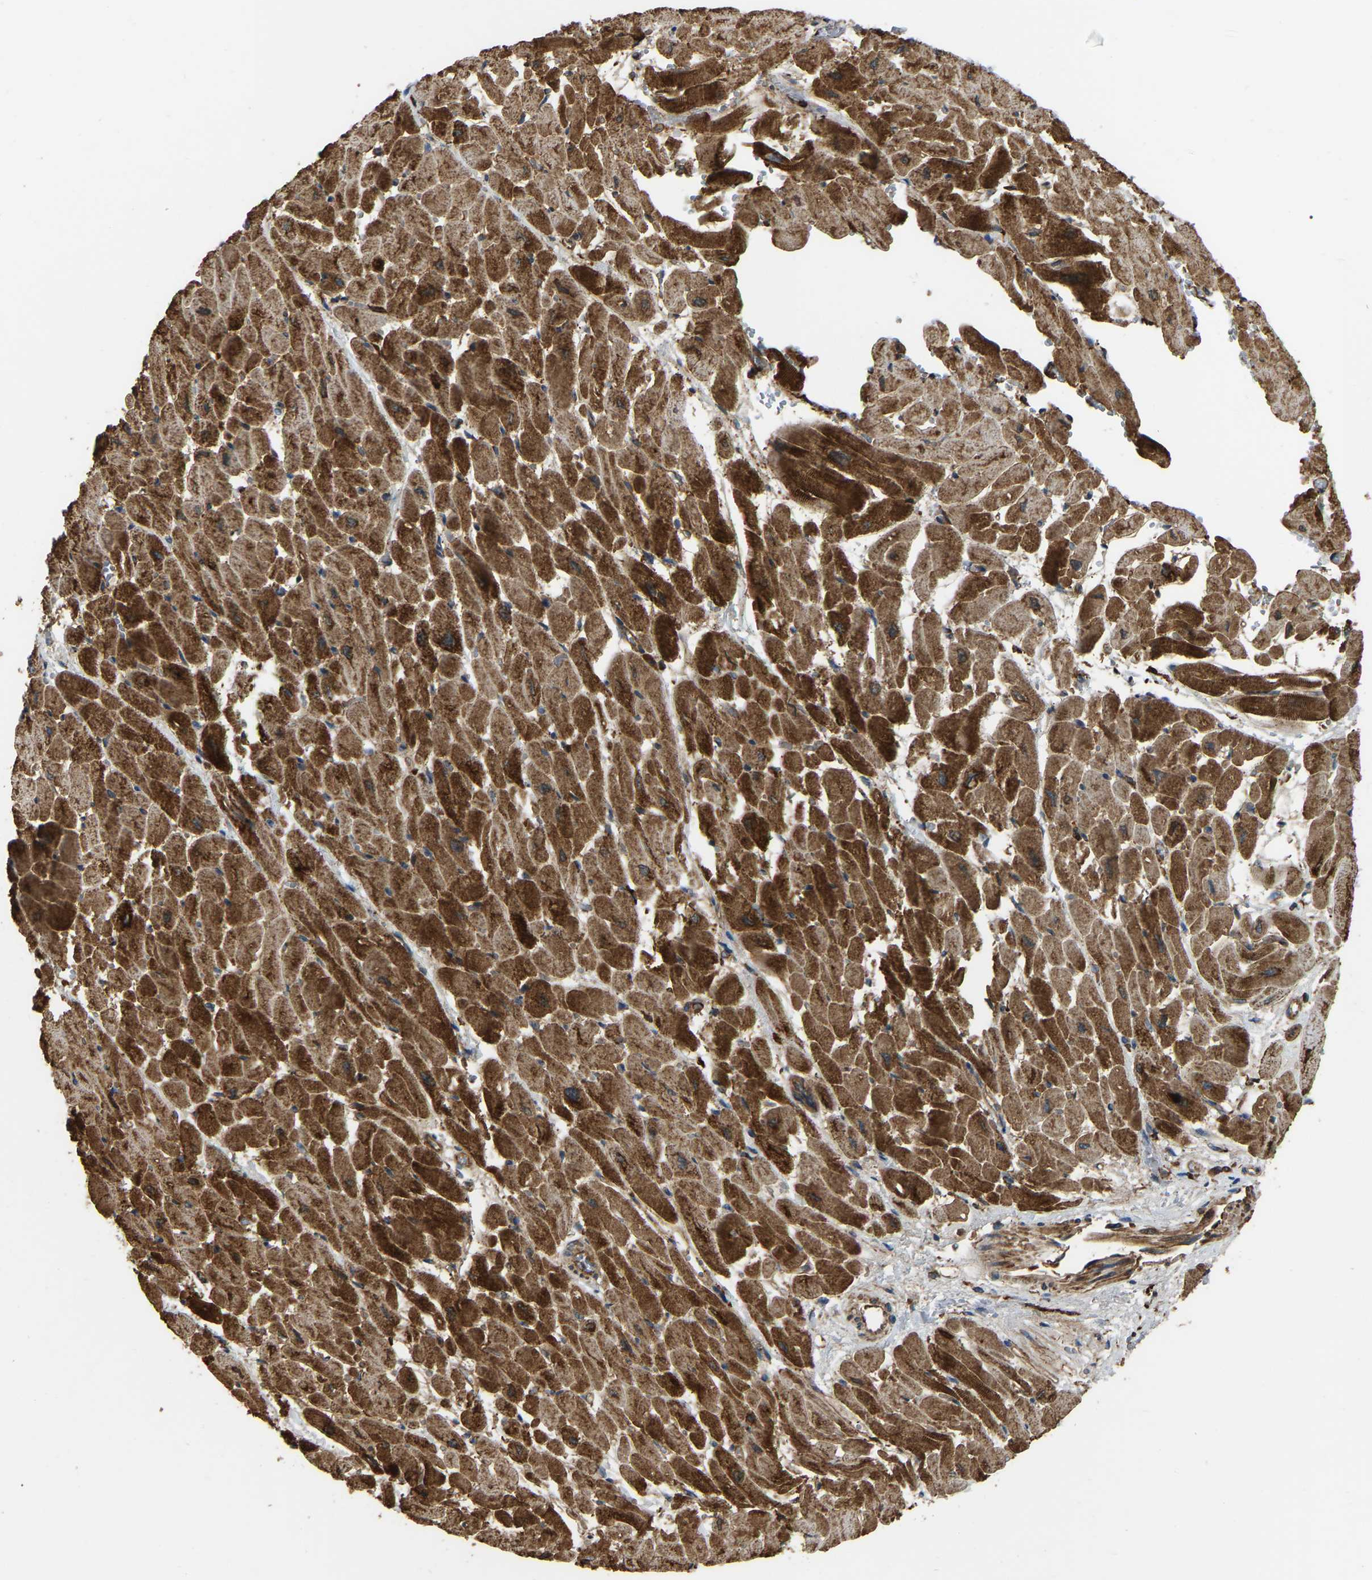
{"staining": {"intensity": "strong", "quantity": ">75%", "location": "cytoplasmic/membranous"}, "tissue": "heart muscle", "cell_type": "Cardiomyocytes", "image_type": "normal", "snomed": [{"axis": "morphology", "description": "Normal tissue, NOS"}, {"axis": "topography", "description": "Heart"}], "caption": "Immunohistochemical staining of benign human heart muscle demonstrates high levels of strong cytoplasmic/membranous staining in about >75% of cardiomyocytes.", "gene": "SAMD9L", "patient": {"sex": "male", "age": 45}}